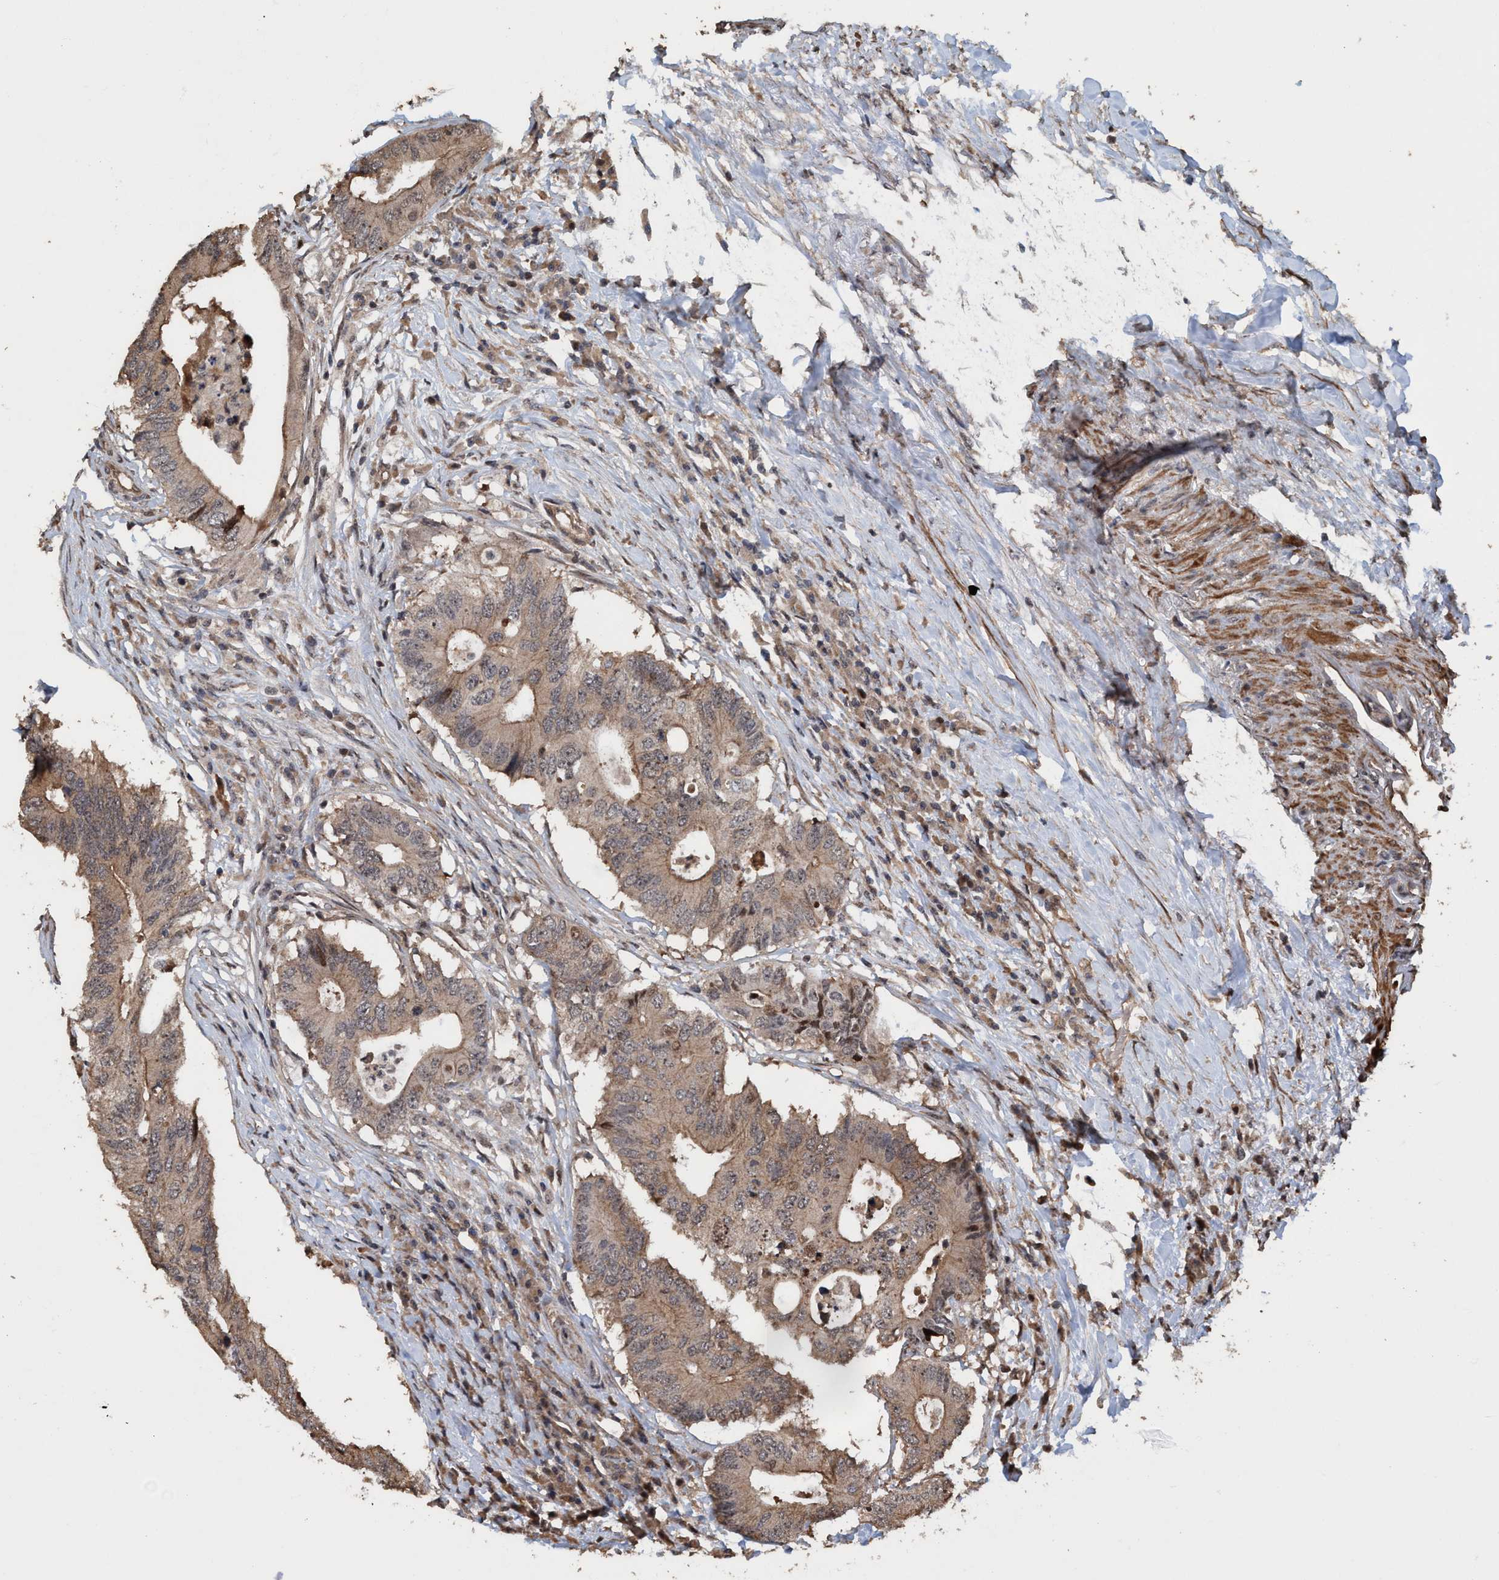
{"staining": {"intensity": "weak", "quantity": ">75%", "location": "cytoplasmic/membranous"}, "tissue": "colorectal cancer", "cell_type": "Tumor cells", "image_type": "cancer", "snomed": [{"axis": "morphology", "description": "Adenocarcinoma, NOS"}, {"axis": "topography", "description": "Colon"}], "caption": "The photomicrograph exhibits immunohistochemical staining of colorectal cancer. There is weak cytoplasmic/membranous positivity is appreciated in about >75% of tumor cells.", "gene": "TRPC7", "patient": {"sex": "male", "age": 71}}